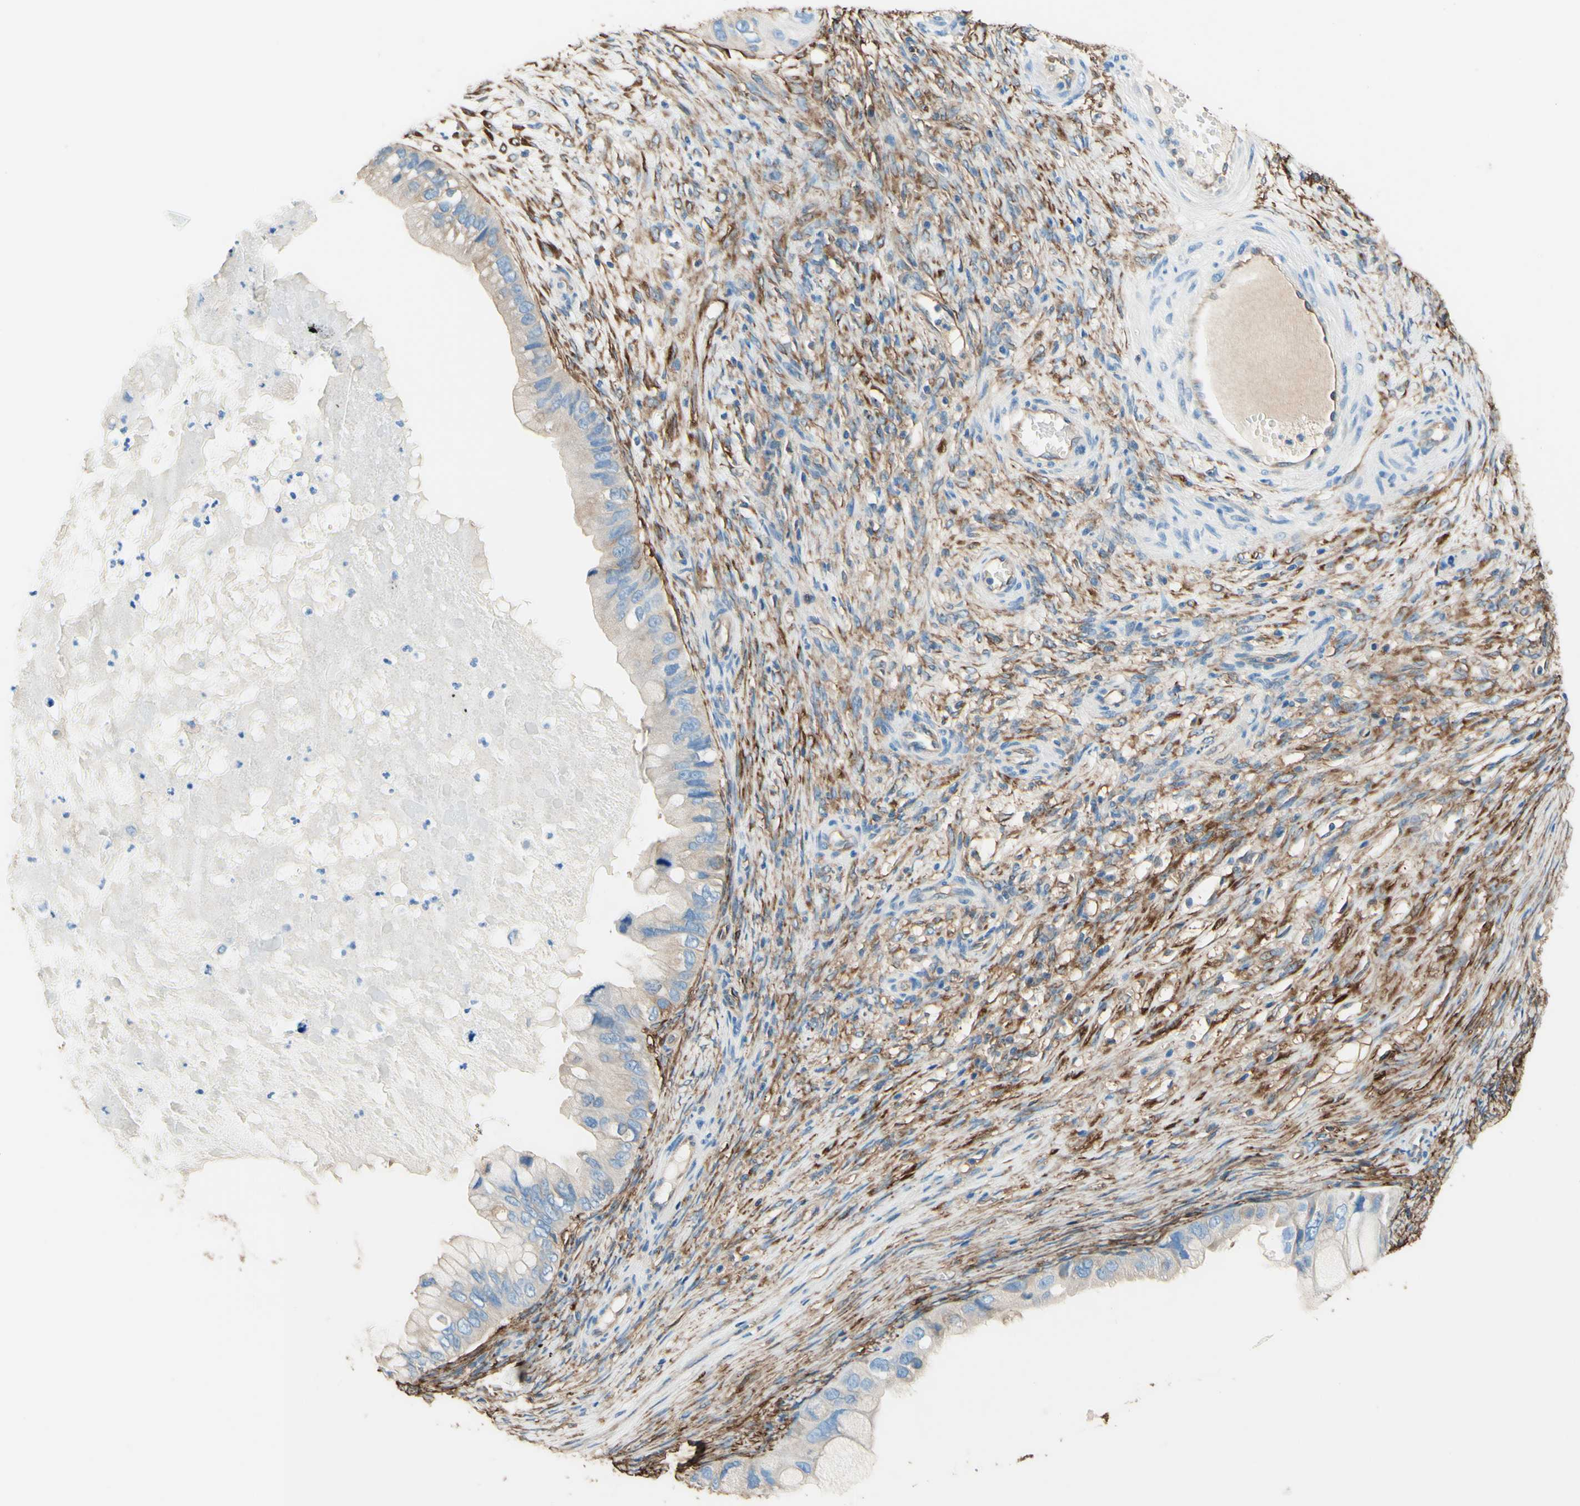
{"staining": {"intensity": "negative", "quantity": "none", "location": "none"}, "tissue": "ovarian cancer", "cell_type": "Tumor cells", "image_type": "cancer", "snomed": [{"axis": "morphology", "description": "Cystadenocarcinoma, mucinous, NOS"}, {"axis": "topography", "description": "Ovary"}], "caption": "This is an immunohistochemistry image of mucinous cystadenocarcinoma (ovarian). There is no expression in tumor cells.", "gene": "DPYSL3", "patient": {"sex": "female", "age": 80}}